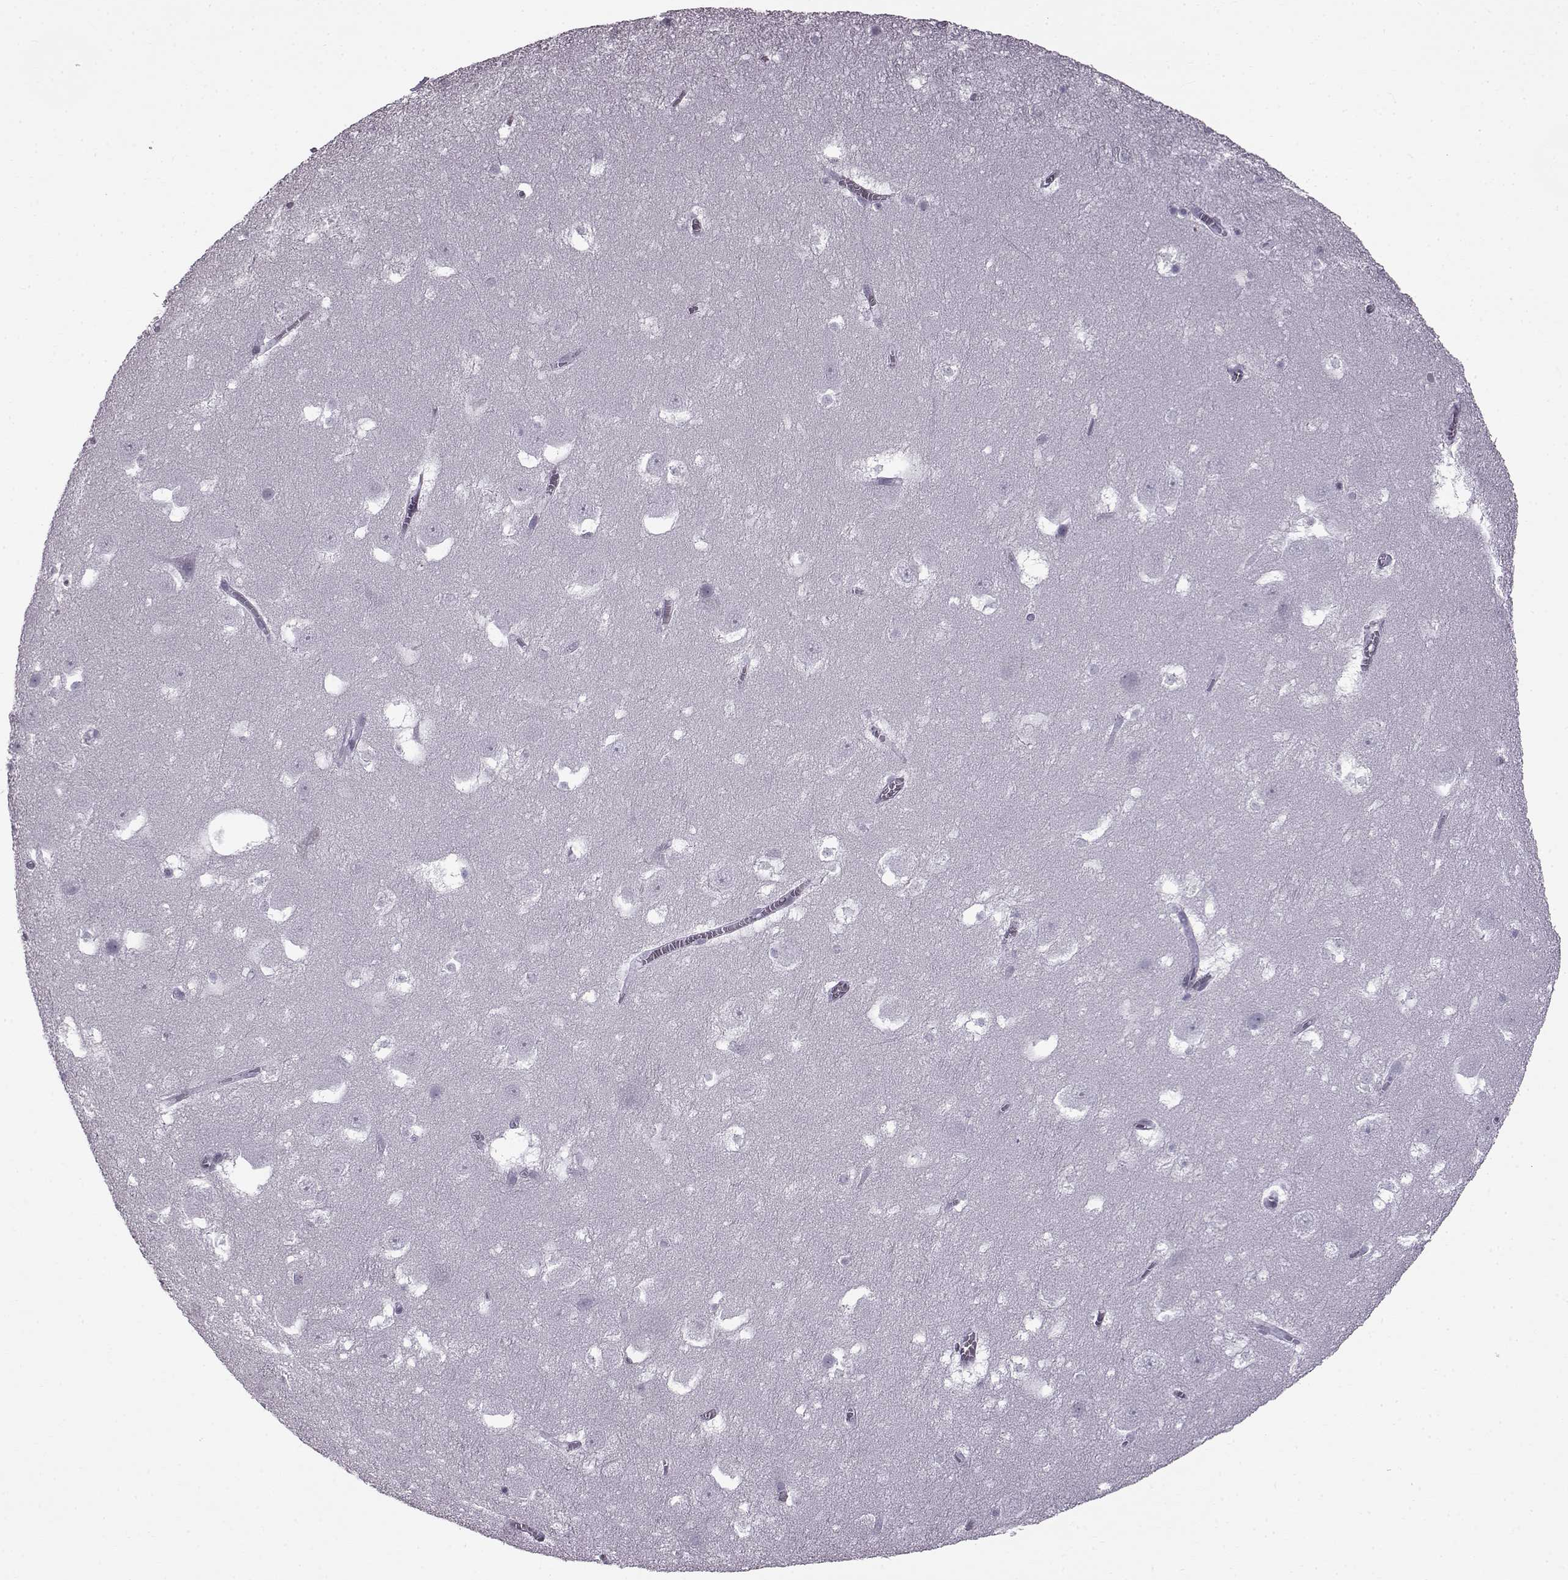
{"staining": {"intensity": "negative", "quantity": "none", "location": "none"}, "tissue": "hippocampus", "cell_type": "Glial cells", "image_type": "normal", "snomed": [{"axis": "morphology", "description": "Normal tissue, NOS"}, {"axis": "topography", "description": "Hippocampus"}], "caption": "A high-resolution micrograph shows IHC staining of normal hippocampus, which shows no significant expression in glial cells.", "gene": "SLC28A2", "patient": {"sex": "male", "age": 45}}